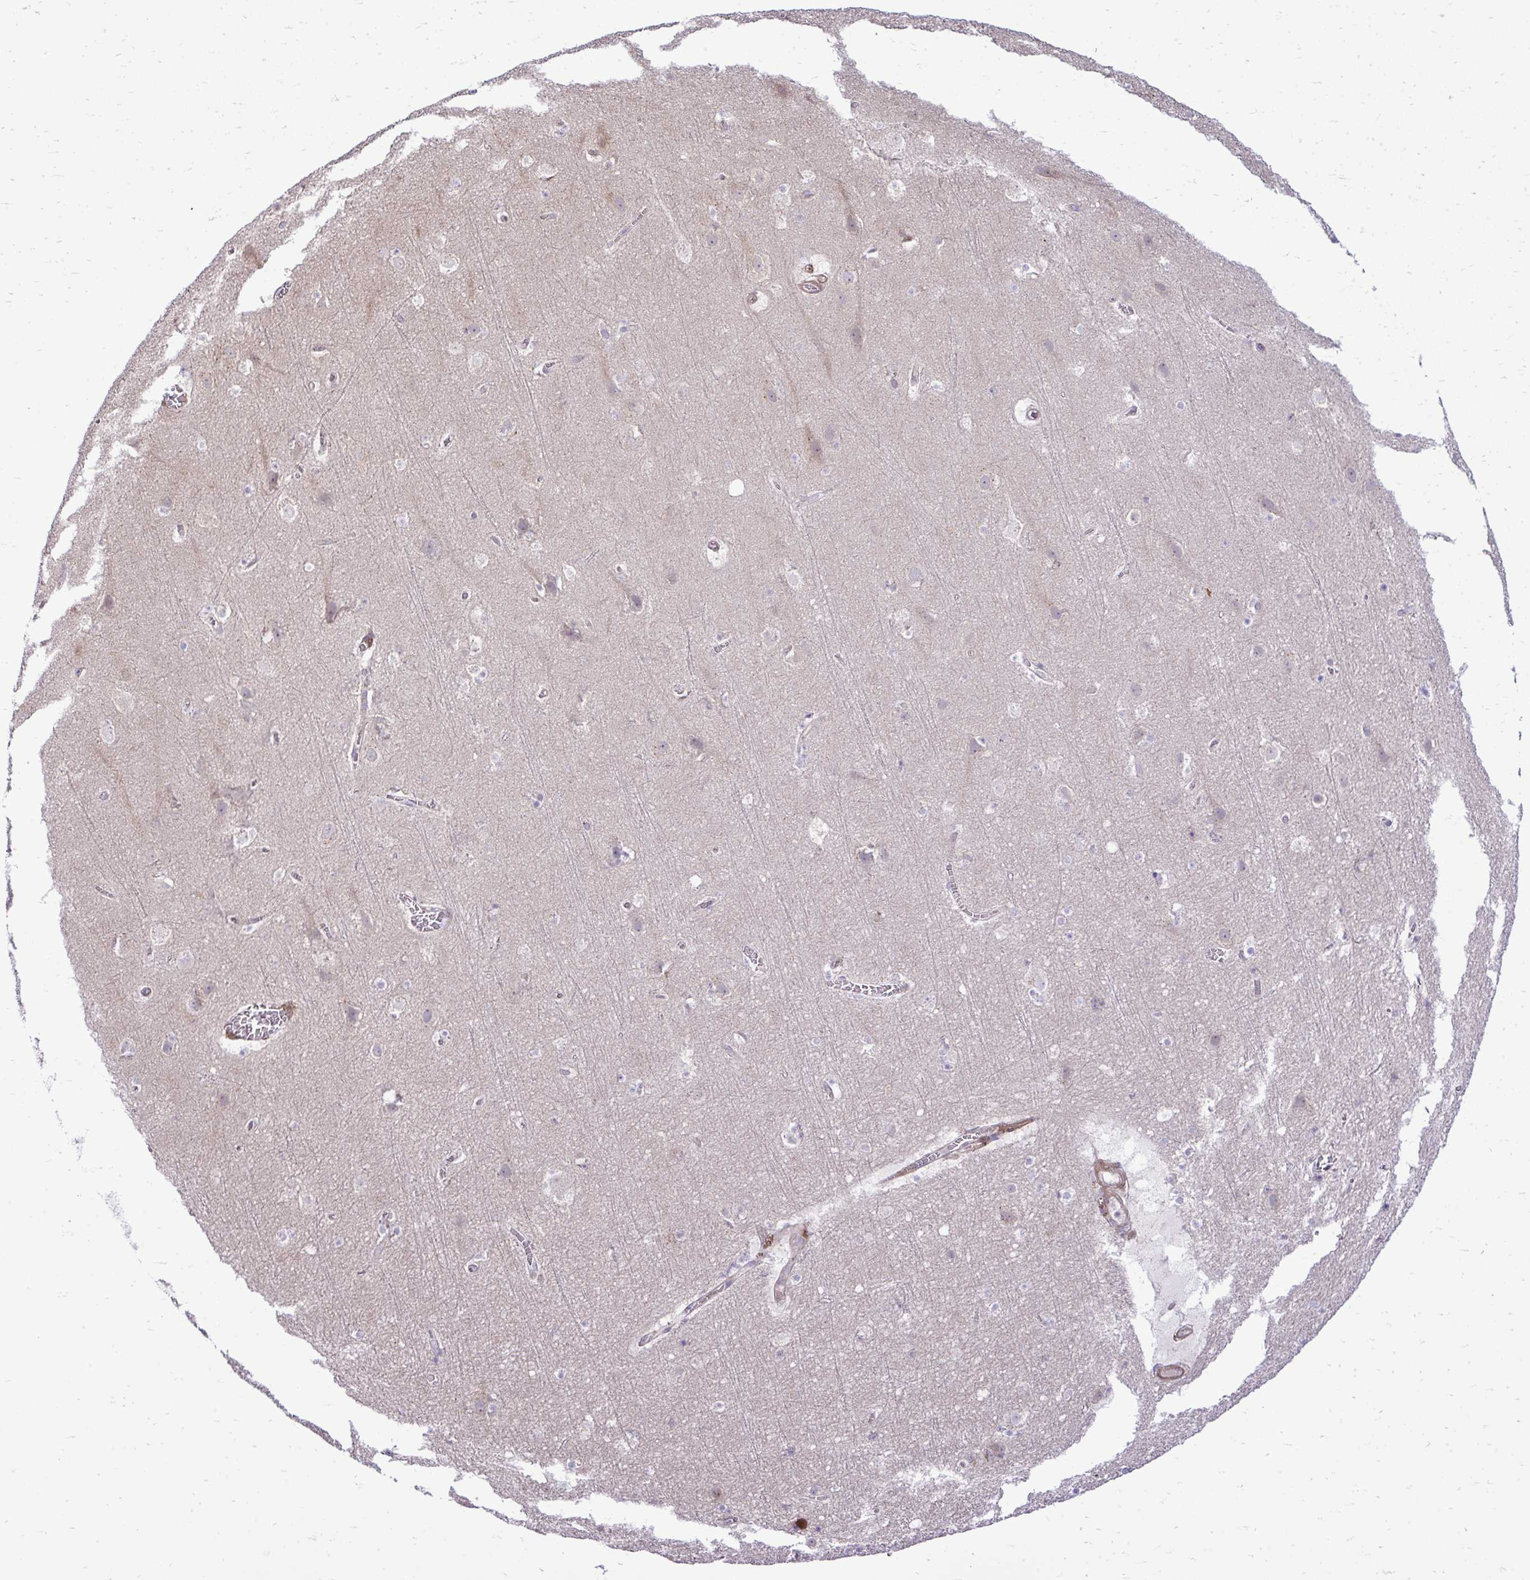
{"staining": {"intensity": "moderate", "quantity": ">75%", "location": "cytoplasmic/membranous"}, "tissue": "cerebral cortex", "cell_type": "Endothelial cells", "image_type": "normal", "snomed": [{"axis": "morphology", "description": "Normal tissue, NOS"}, {"axis": "topography", "description": "Cerebral cortex"}], "caption": "This micrograph shows immunohistochemistry (IHC) staining of benign cerebral cortex, with medium moderate cytoplasmic/membranous positivity in approximately >75% of endothelial cells.", "gene": "ZSCAN9", "patient": {"sex": "female", "age": 42}}